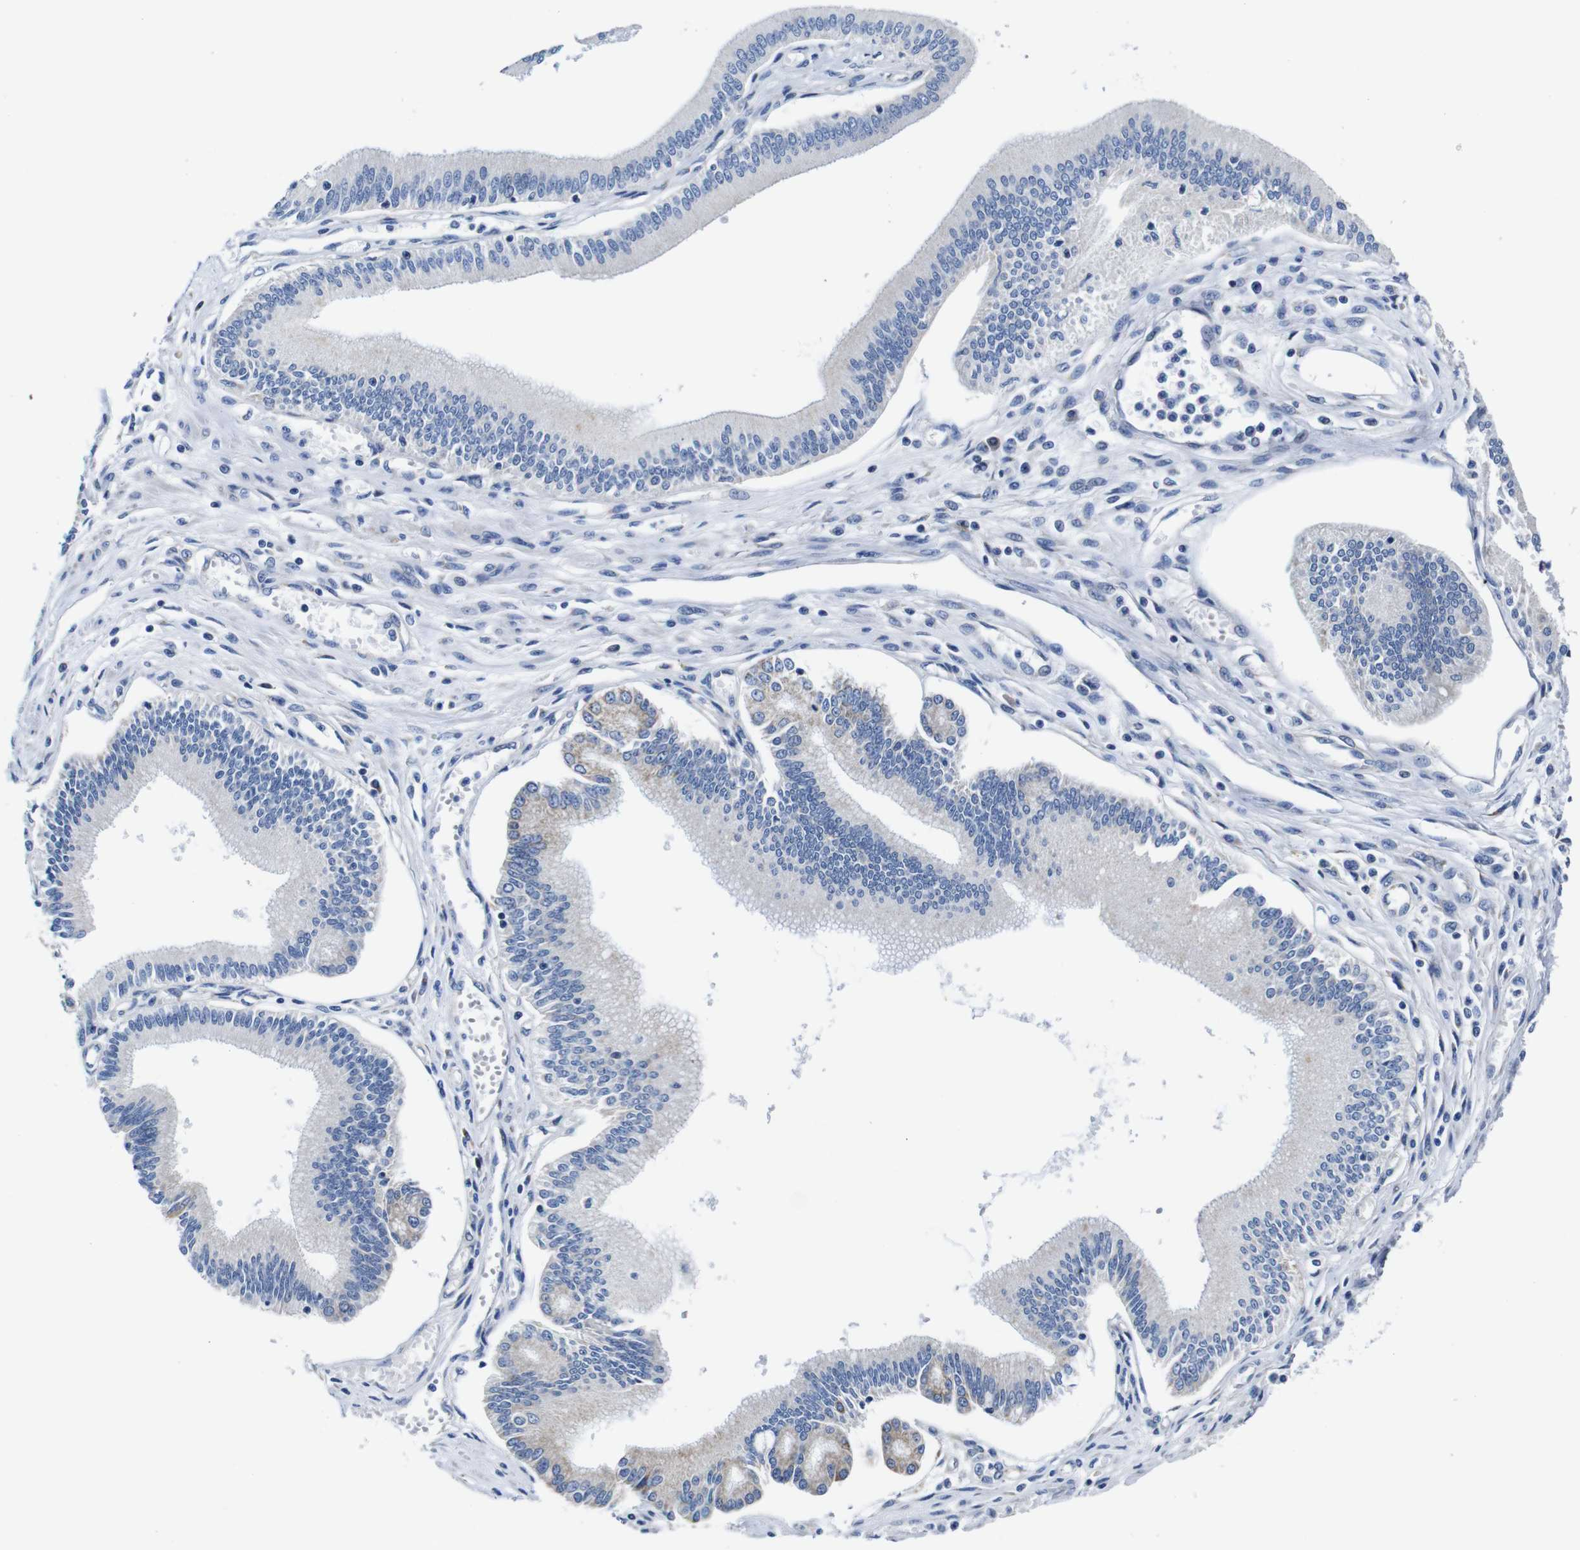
{"staining": {"intensity": "negative", "quantity": "none", "location": "none"}, "tissue": "pancreatic cancer", "cell_type": "Tumor cells", "image_type": "cancer", "snomed": [{"axis": "morphology", "description": "Adenocarcinoma, NOS"}, {"axis": "topography", "description": "Pancreas"}], "caption": "Immunohistochemical staining of human pancreatic adenocarcinoma reveals no significant expression in tumor cells.", "gene": "SNX19", "patient": {"sex": "male", "age": 56}}